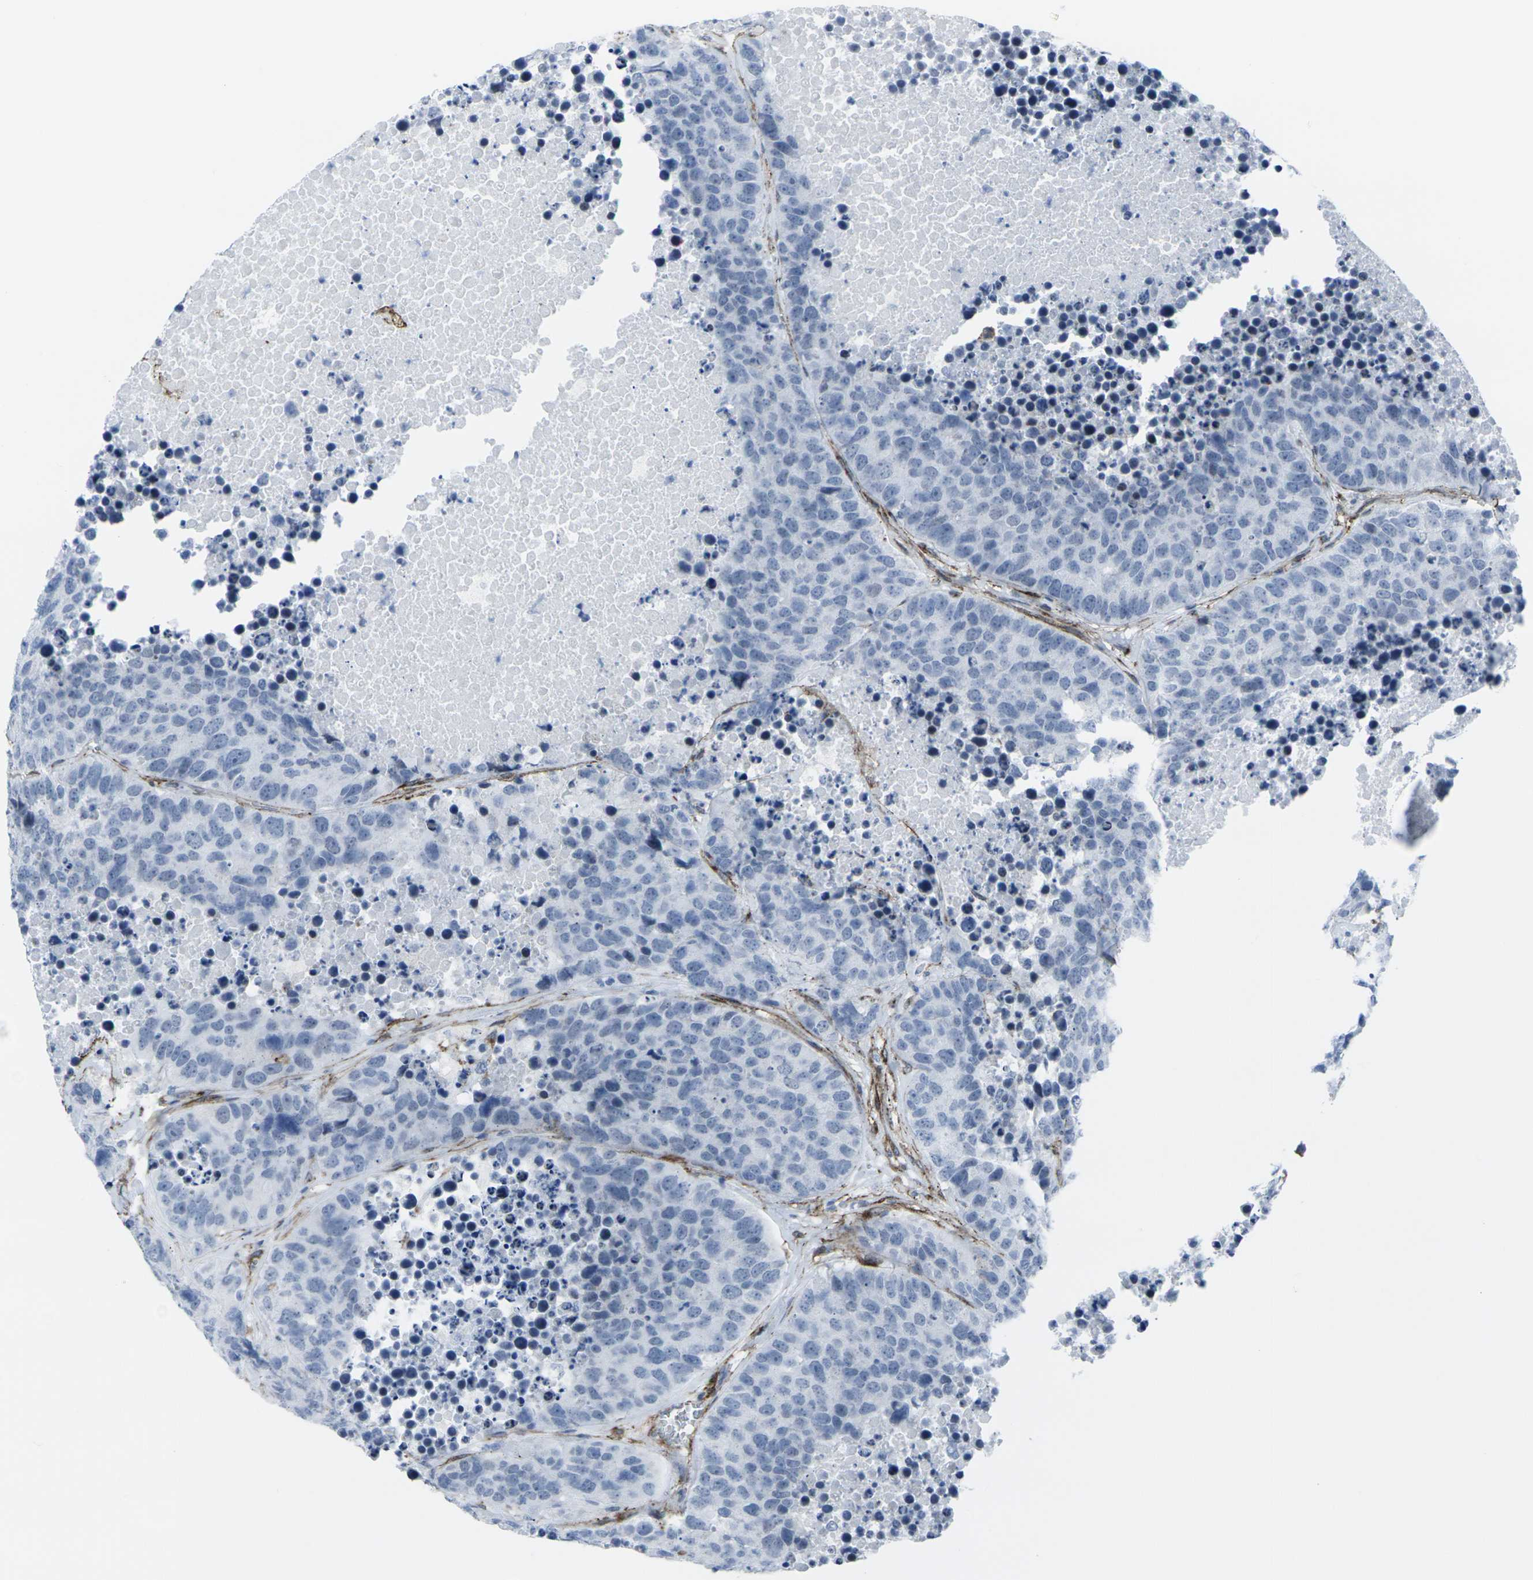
{"staining": {"intensity": "negative", "quantity": "none", "location": "none"}, "tissue": "carcinoid", "cell_type": "Tumor cells", "image_type": "cancer", "snomed": [{"axis": "morphology", "description": "Carcinoid, malignant, NOS"}, {"axis": "topography", "description": "Lung"}], "caption": "Tumor cells show no significant positivity in carcinoid.", "gene": "CDH11", "patient": {"sex": "male", "age": 60}}